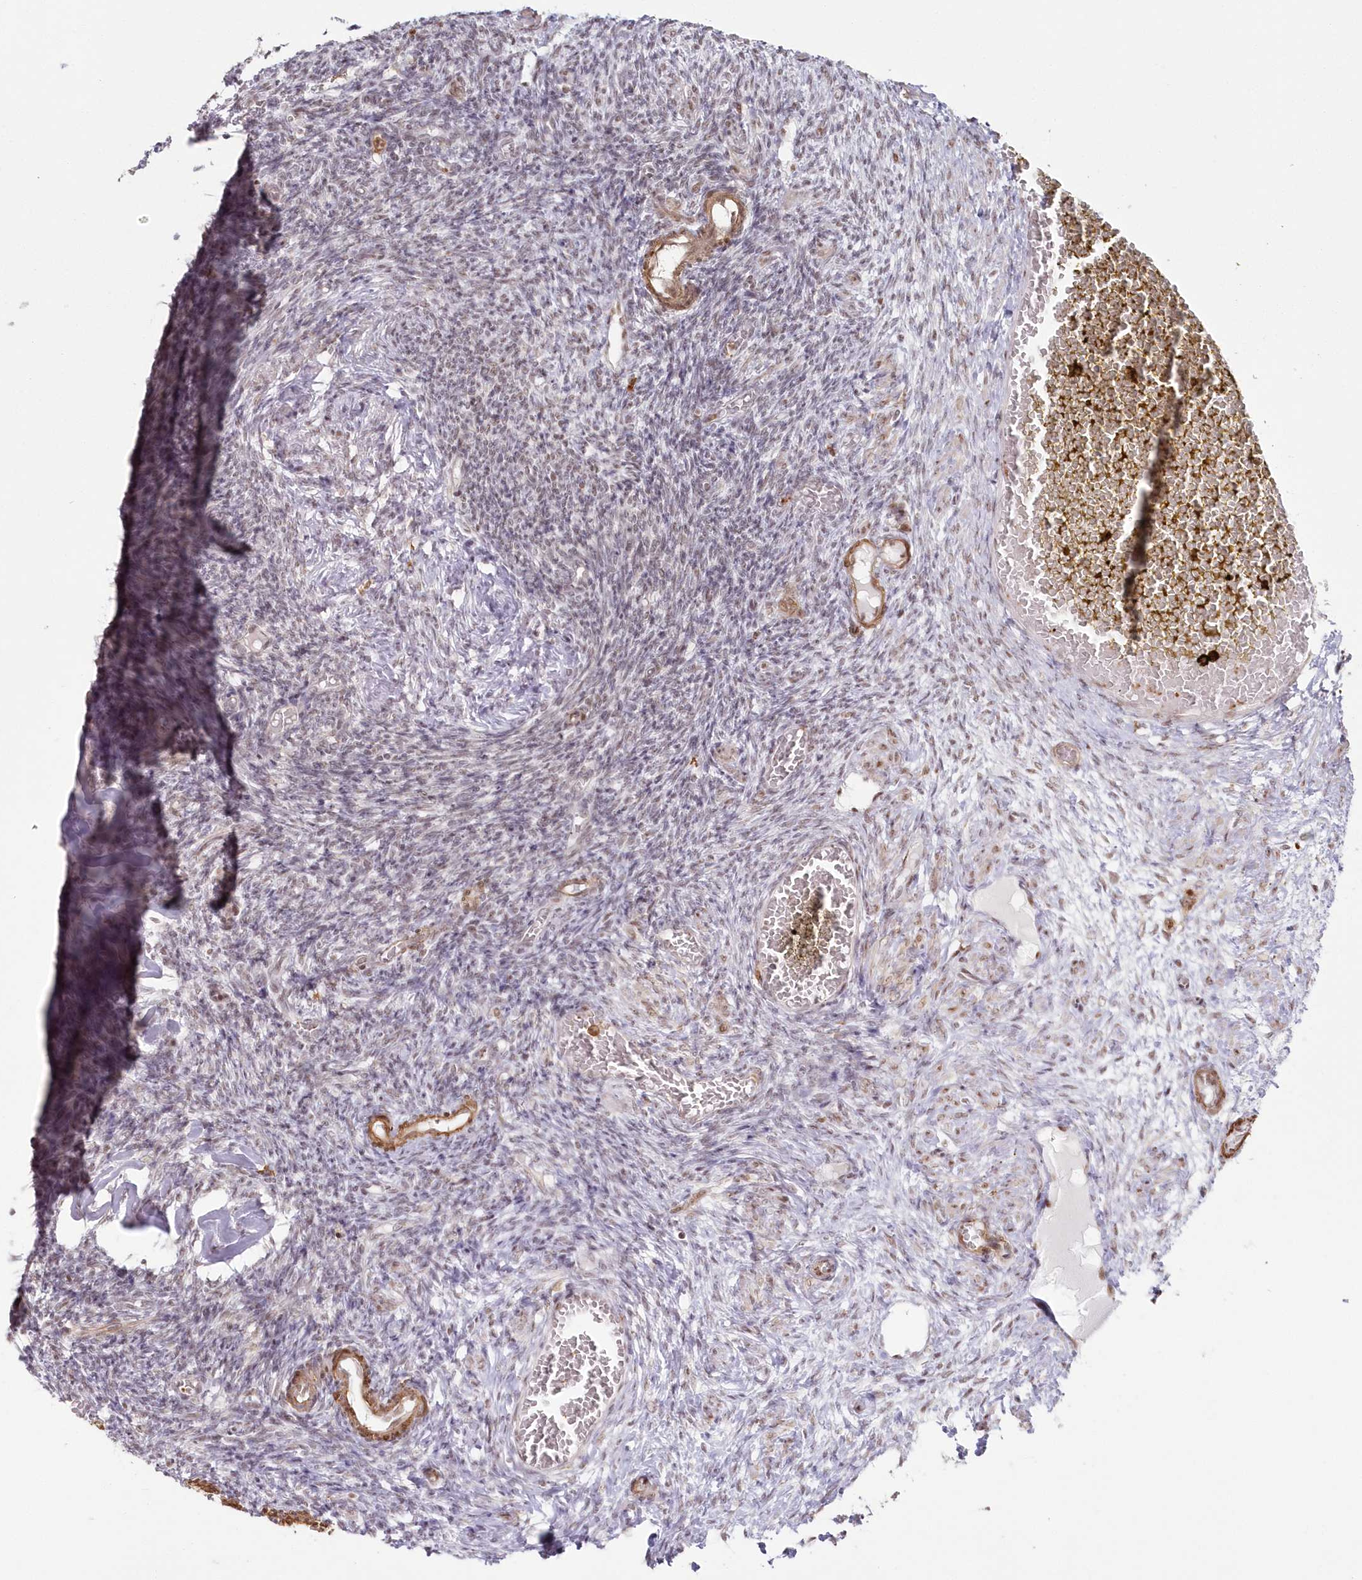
{"staining": {"intensity": "weak", "quantity": ">75%", "location": "nuclear"}, "tissue": "ovary", "cell_type": "Ovarian stroma cells", "image_type": "normal", "snomed": [{"axis": "morphology", "description": "Normal tissue, NOS"}, {"axis": "topography", "description": "Ovary"}], "caption": "This is a photomicrograph of immunohistochemistry staining of unremarkable ovary, which shows weak staining in the nuclear of ovarian stroma cells.", "gene": "DDX46", "patient": {"sex": "female", "age": 27}}